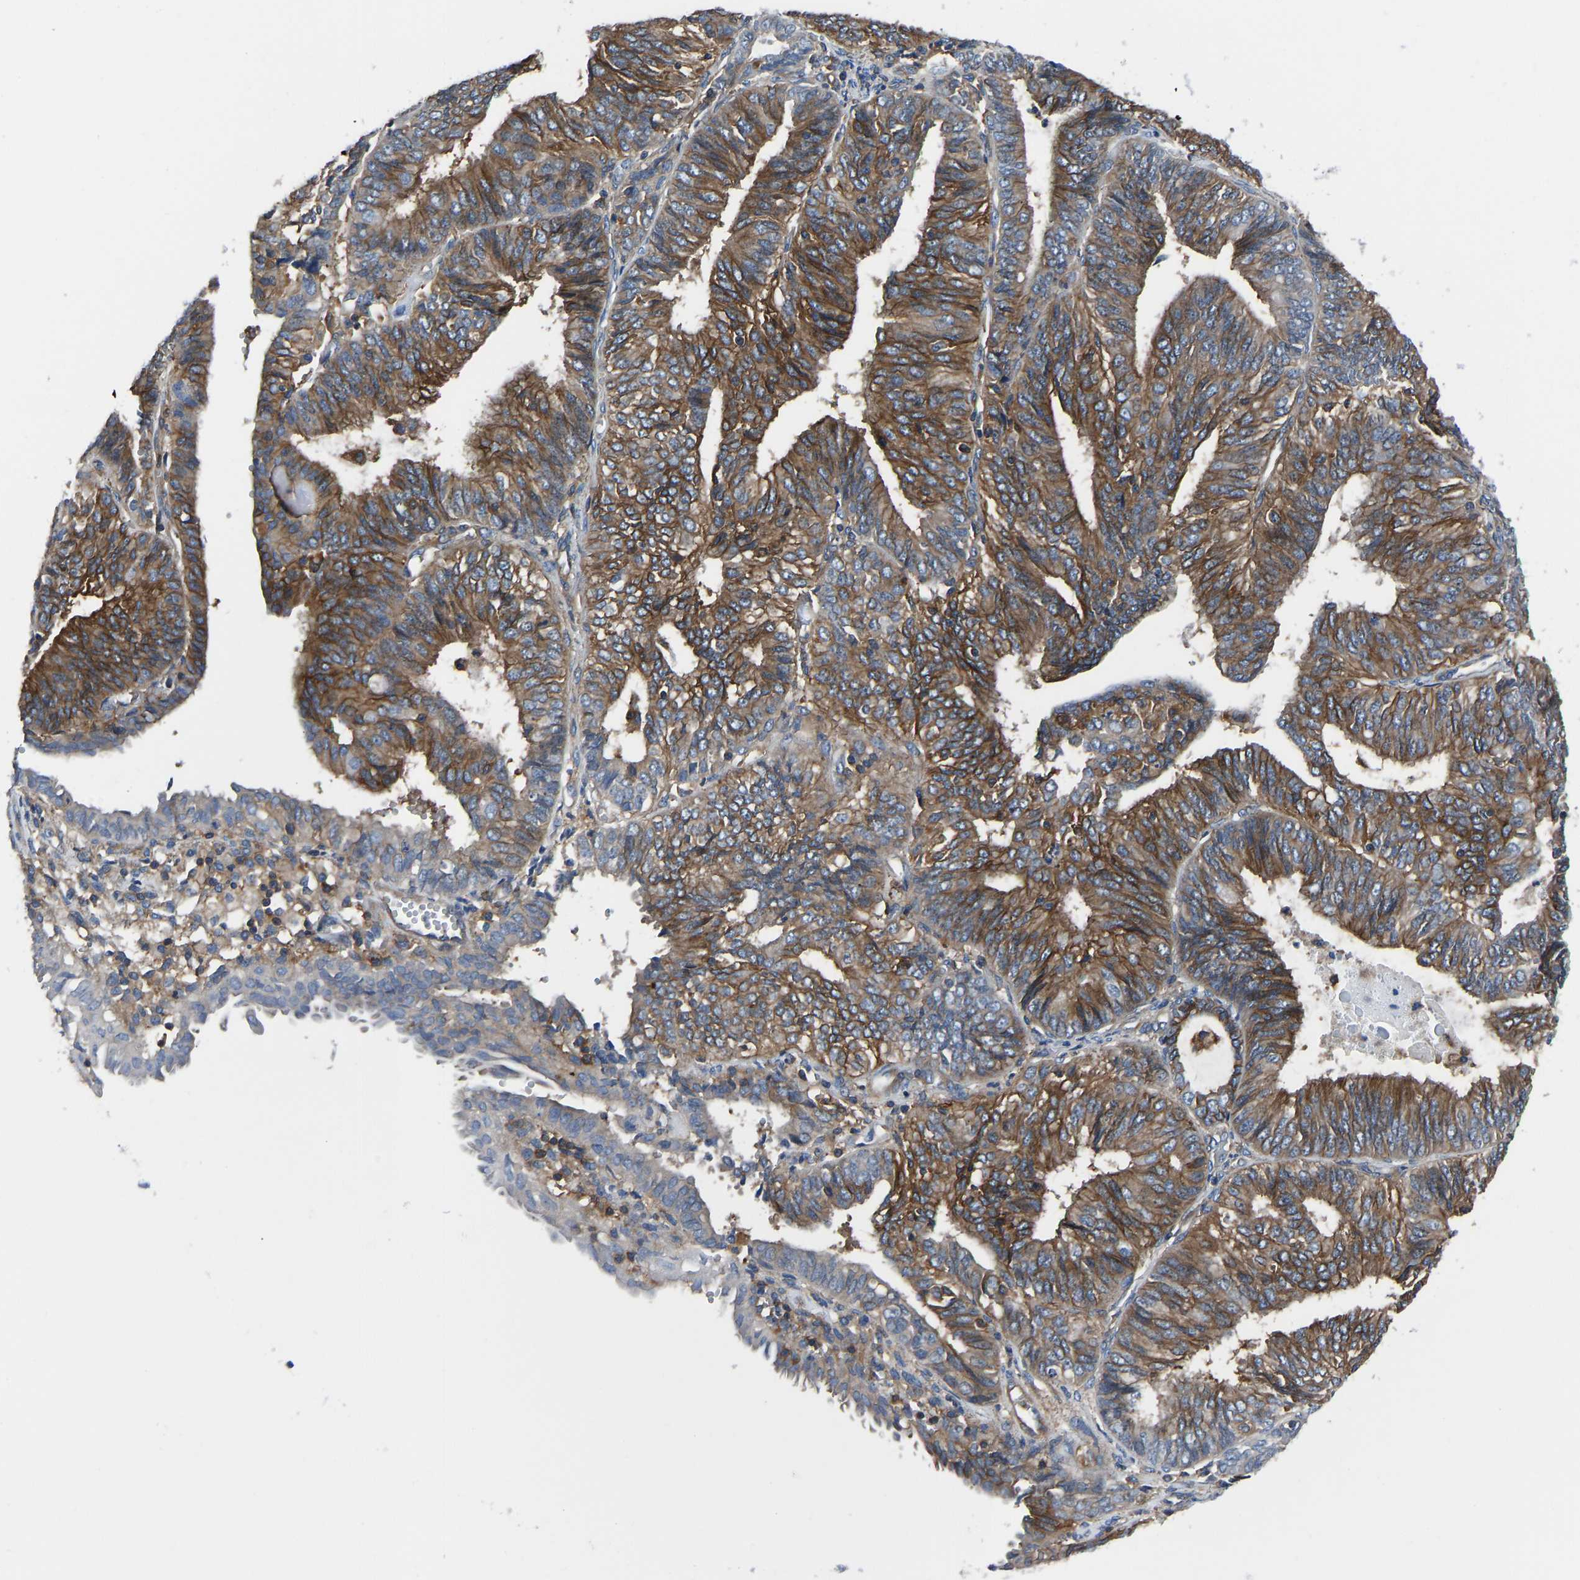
{"staining": {"intensity": "moderate", "quantity": ">75%", "location": "cytoplasmic/membranous"}, "tissue": "endometrial cancer", "cell_type": "Tumor cells", "image_type": "cancer", "snomed": [{"axis": "morphology", "description": "Adenocarcinoma, NOS"}, {"axis": "topography", "description": "Endometrium"}], "caption": "DAB immunohistochemical staining of adenocarcinoma (endometrial) displays moderate cytoplasmic/membranous protein staining in approximately >75% of tumor cells.", "gene": "PRKAR1A", "patient": {"sex": "female", "age": 58}}